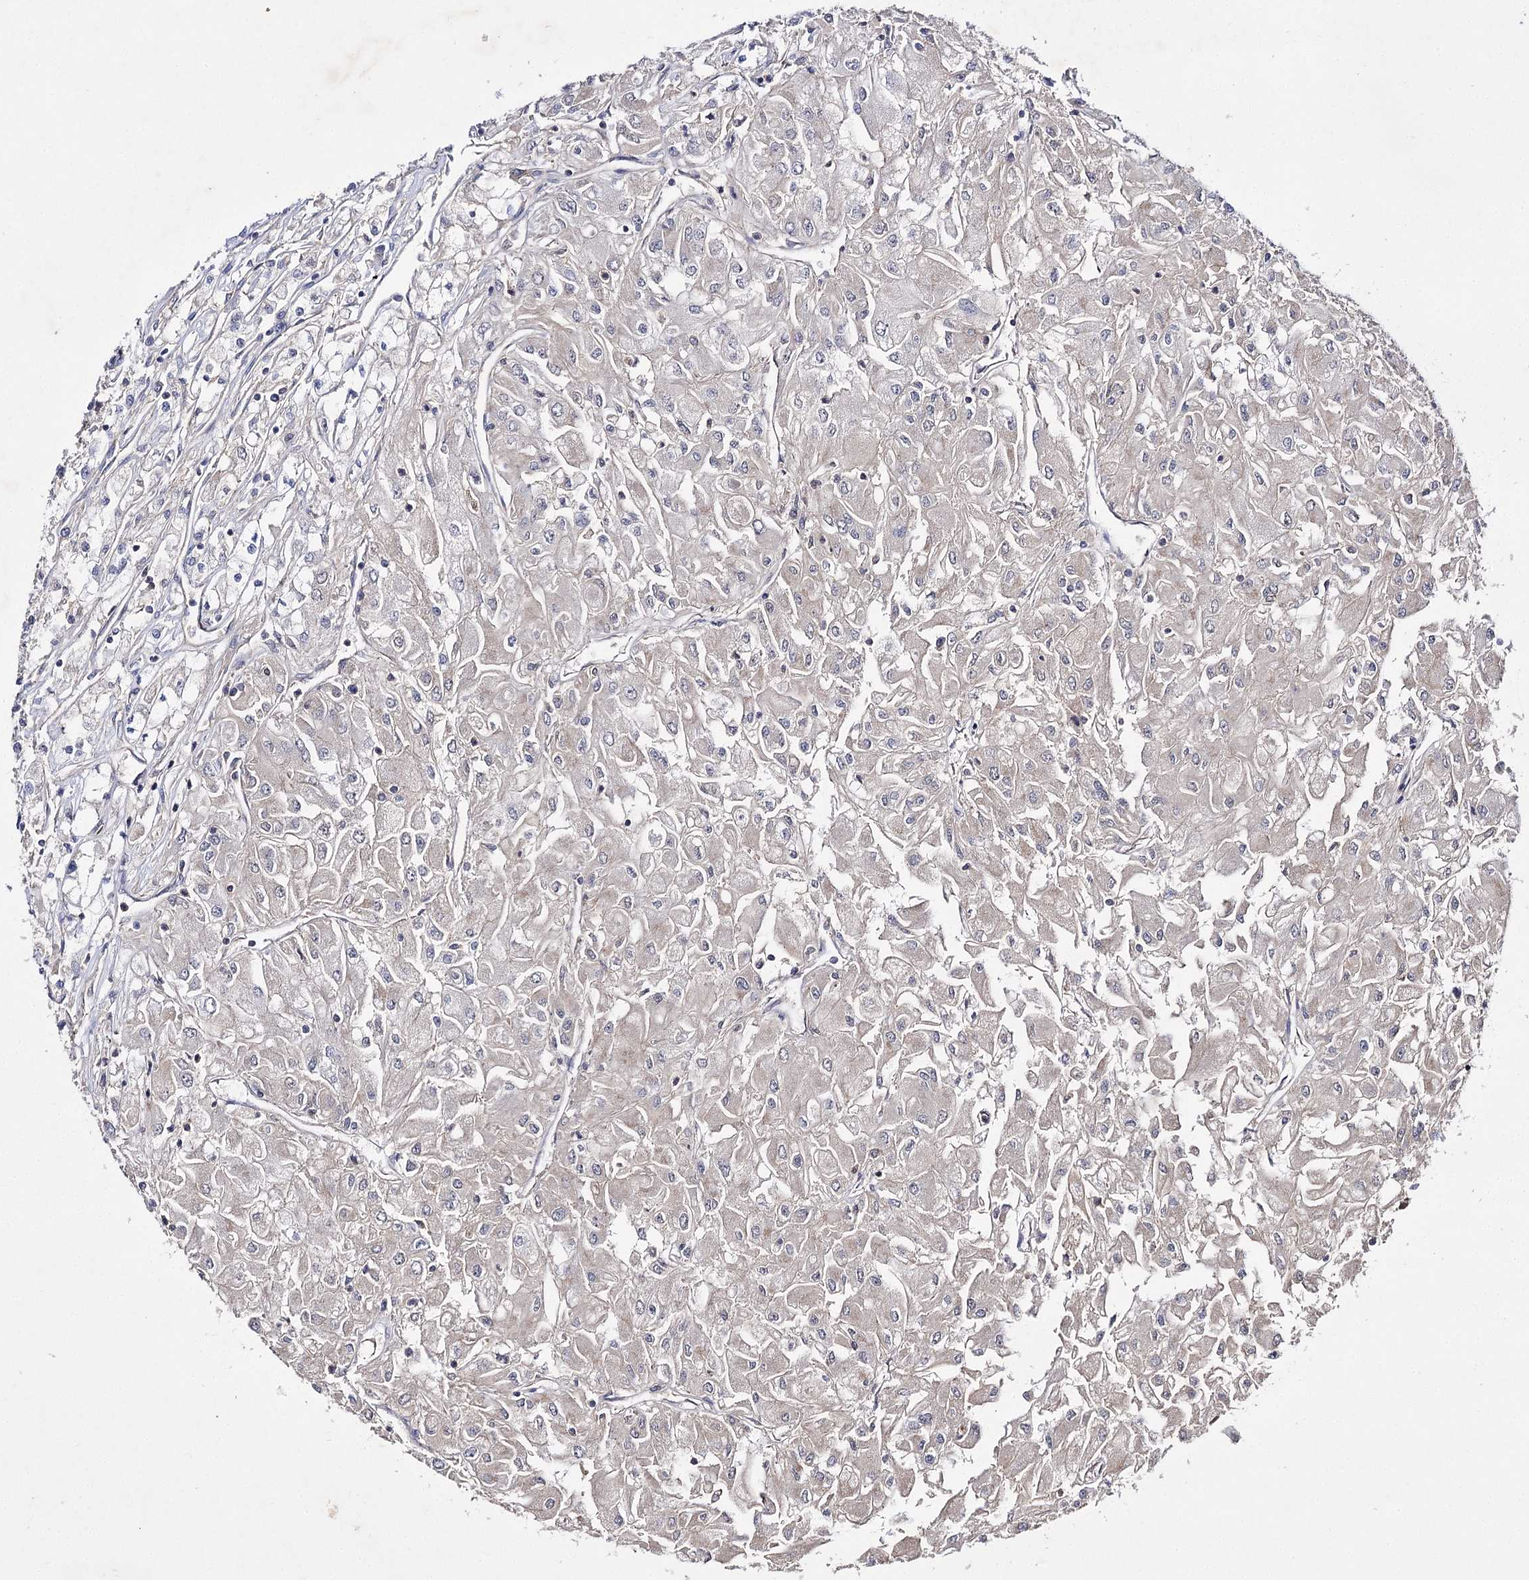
{"staining": {"intensity": "negative", "quantity": "none", "location": "none"}, "tissue": "renal cancer", "cell_type": "Tumor cells", "image_type": "cancer", "snomed": [{"axis": "morphology", "description": "Adenocarcinoma, NOS"}, {"axis": "topography", "description": "Kidney"}], "caption": "This is a image of immunohistochemistry (IHC) staining of renal cancer (adenocarcinoma), which shows no positivity in tumor cells.", "gene": "BCR", "patient": {"sex": "male", "age": 80}}